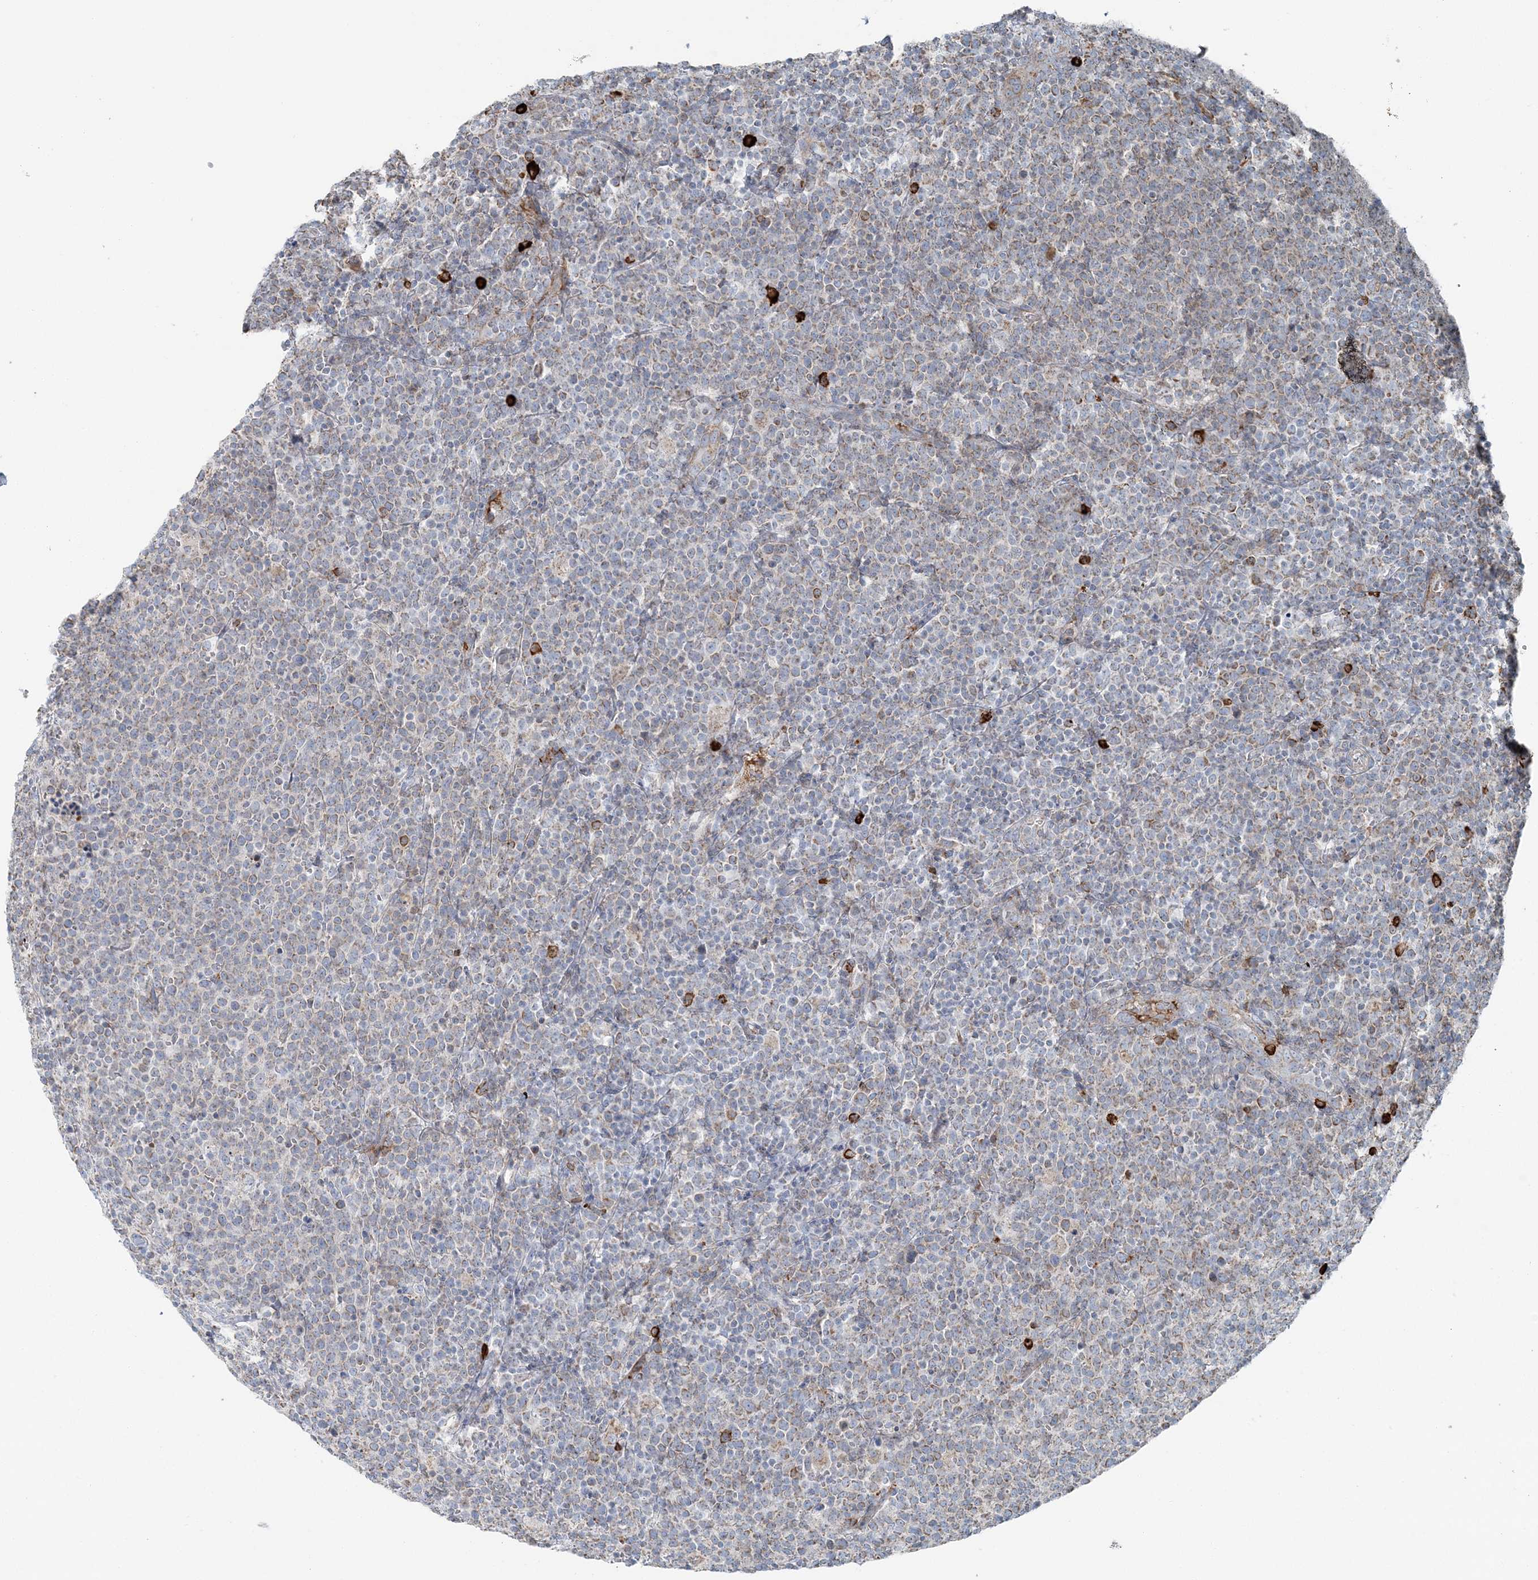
{"staining": {"intensity": "weak", "quantity": "25%-75%", "location": "cytoplasmic/membranous"}, "tissue": "lymphoma", "cell_type": "Tumor cells", "image_type": "cancer", "snomed": [{"axis": "morphology", "description": "Malignant lymphoma, non-Hodgkin's type, High grade"}, {"axis": "topography", "description": "Lymph node"}], "caption": "Immunohistochemistry staining of malignant lymphoma, non-Hodgkin's type (high-grade), which displays low levels of weak cytoplasmic/membranous expression in about 25%-75% of tumor cells indicating weak cytoplasmic/membranous protein positivity. The staining was performed using DAB (brown) for protein detection and nuclei were counterstained in hematoxylin (blue).", "gene": "SLC22A16", "patient": {"sex": "male", "age": 61}}